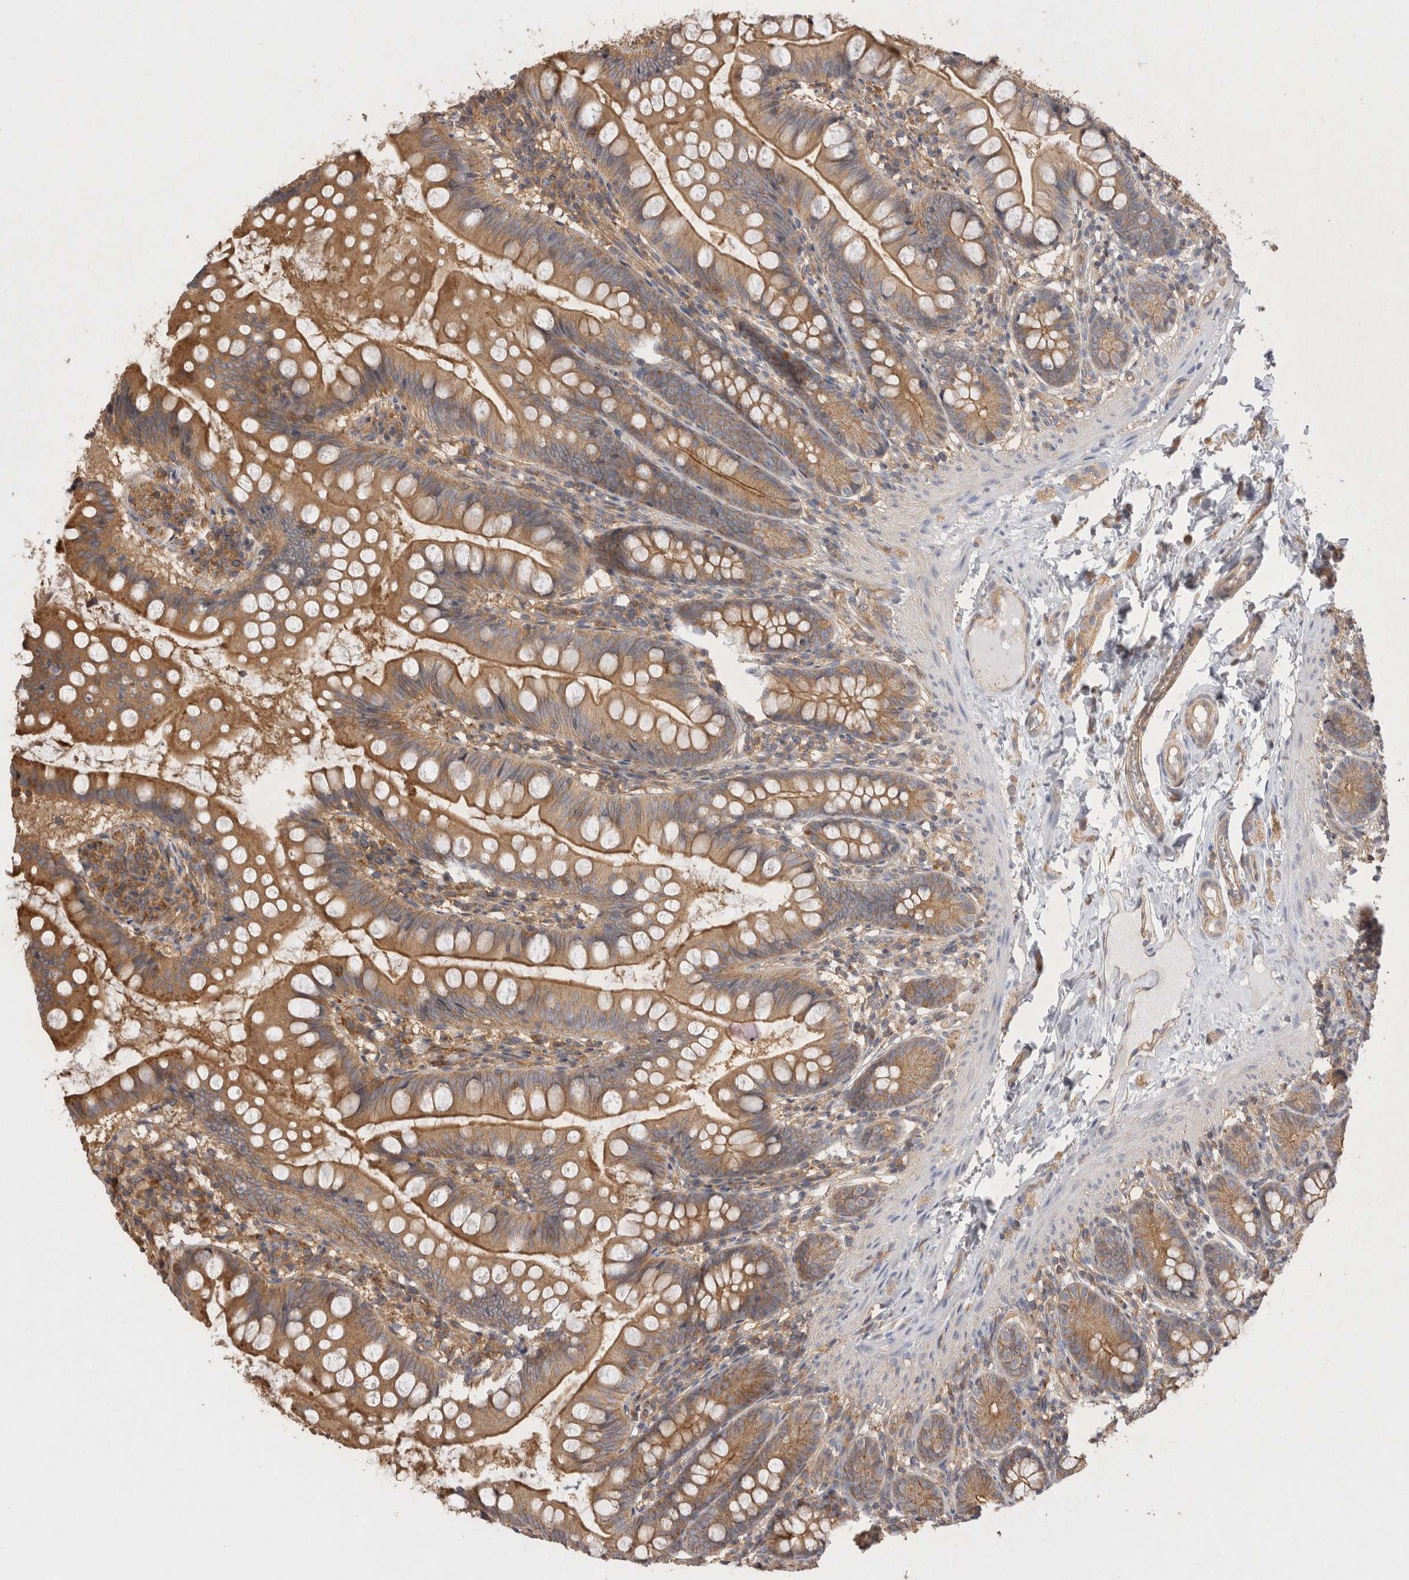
{"staining": {"intensity": "moderate", "quantity": ">75%", "location": "cytoplasmic/membranous"}, "tissue": "small intestine", "cell_type": "Glandular cells", "image_type": "normal", "snomed": [{"axis": "morphology", "description": "Normal tissue, NOS"}, {"axis": "topography", "description": "Small intestine"}], "caption": "A histopathology image of human small intestine stained for a protein demonstrates moderate cytoplasmic/membranous brown staining in glandular cells.", "gene": "CHMP6", "patient": {"sex": "male", "age": 7}}